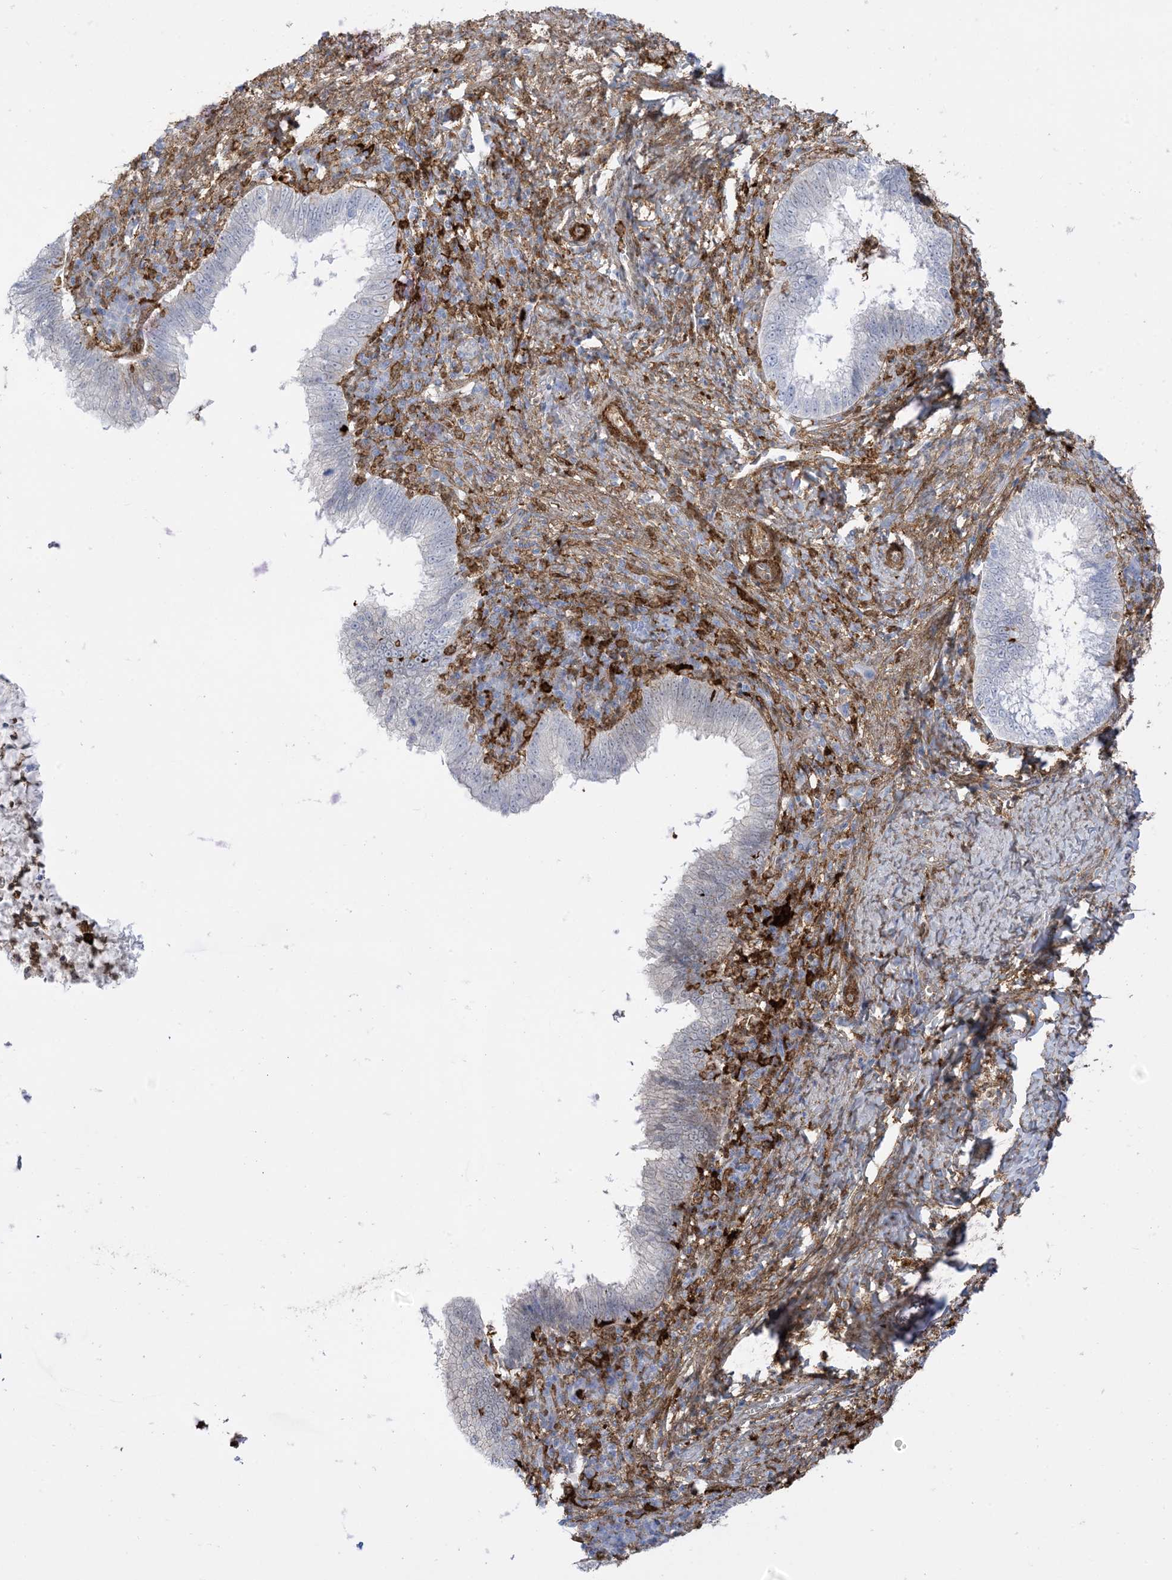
{"staining": {"intensity": "negative", "quantity": "none", "location": "none"}, "tissue": "cervical cancer", "cell_type": "Tumor cells", "image_type": "cancer", "snomed": [{"axis": "morphology", "description": "Adenocarcinoma, NOS"}, {"axis": "topography", "description": "Cervix"}], "caption": "IHC micrograph of cervical adenocarcinoma stained for a protein (brown), which exhibits no expression in tumor cells. (DAB (3,3'-diaminobenzidine) immunohistochemistry (IHC), high magnification).", "gene": "GSN", "patient": {"sex": "female", "age": 36}}